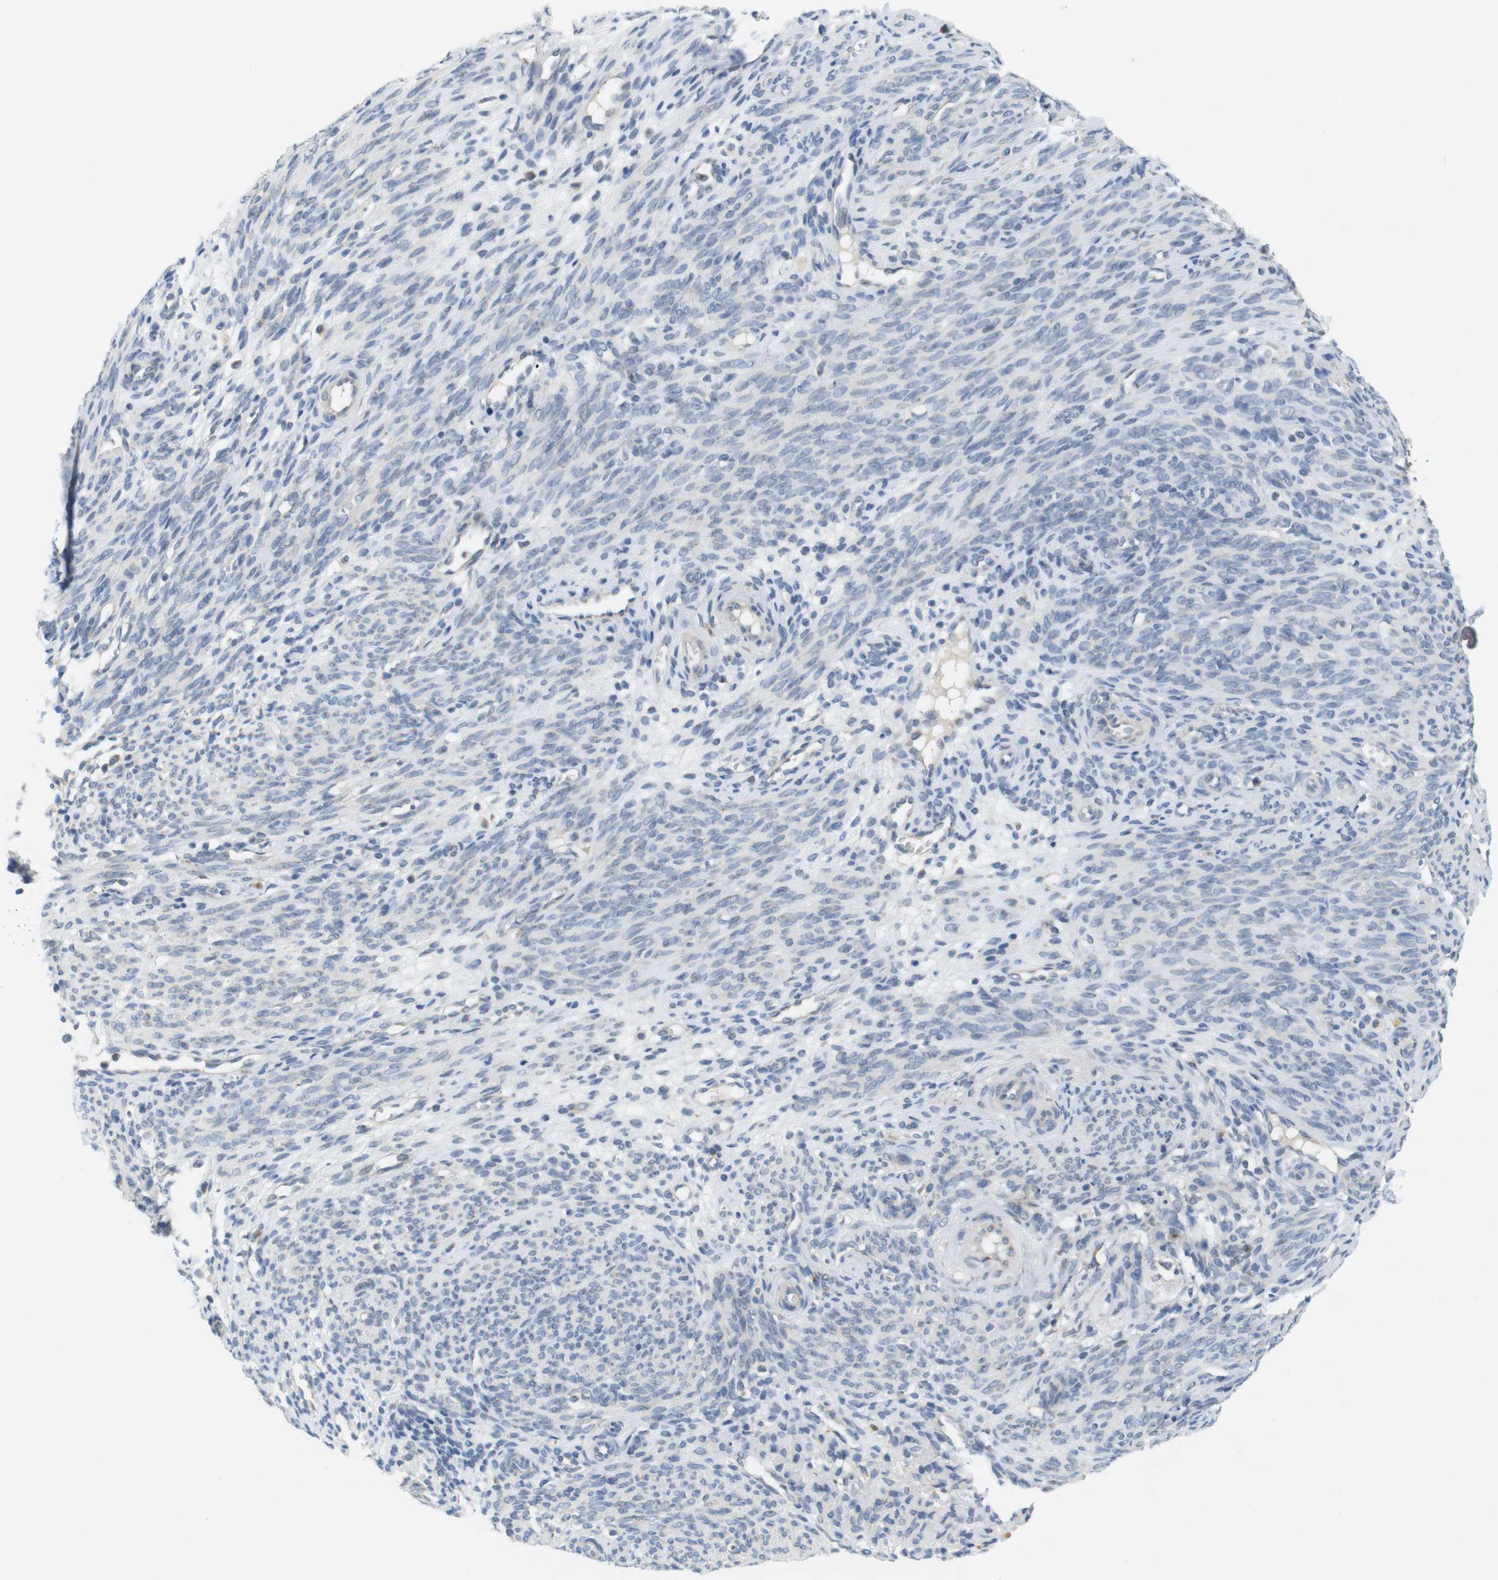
{"staining": {"intensity": "negative", "quantity": "none", "location": "none"}, "tissue": "endometrium", "cell_type": "Cells in endometrial stroma", "image_type": "normal", "snomed": [{"axis": "morphology", "description": "Normal tissue, NOS"}, {"axis": "morphology", "description": "Adenocarcinoma, NOS"}, {"axis": "topography", "description": "Endometrium"}, {"axis": "topography", "description": "Ovary"}], "caption": "The histopathology image reveals no significant staining in cells in endometrial stroma of endometrium. (Brightfield microscopy of DAB (3,3'-diaminobenzidine) immunohistochemistry (IHC) at high magnification).", "gene": "YIPF3", "patient": {"sex": "female", "age": 68}}